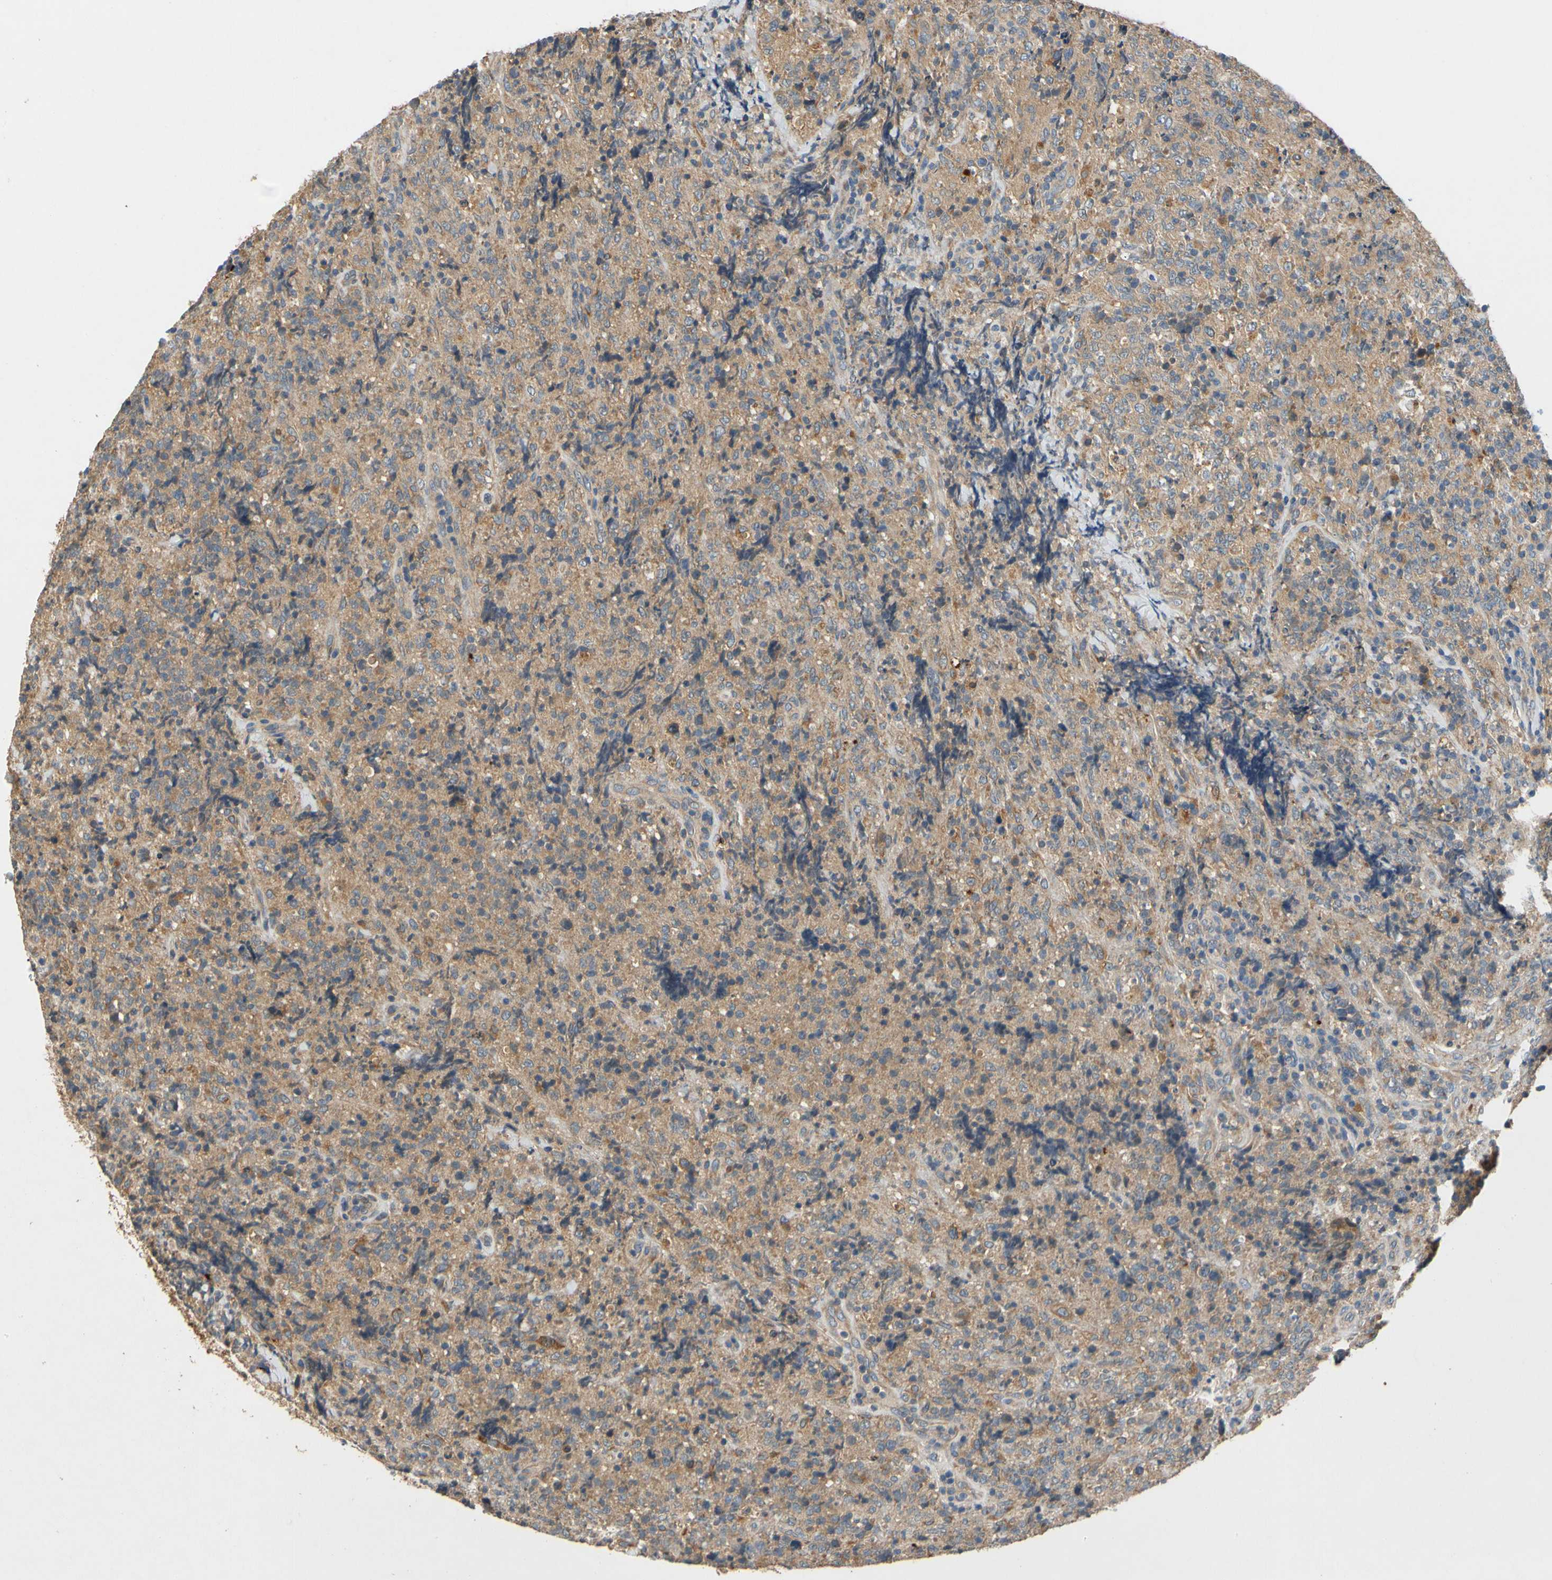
{"staining": {"intensity": "weak", "quantity": "25%-75%", "location": "cytoplasmic/membranous"}, "tissue": "lymphoma", "cell_type": "Tumor cells", "image_type": "cancer", "snomed": [{"axis": "morphology", "description": "Malignant lymphoma, non-Hodgkin's type, High grade"}, {"axis": "topography", "description": "Tonsil"}], "caption": "Weak cytoplasmic/membranous protein positivity is seen in about 25%-75% of tumor cells in malignant lymphoma, non-Hodgkin's type (high-grade).", "gene": "USP46", "patient": {"sex": "female", "age": 36}}